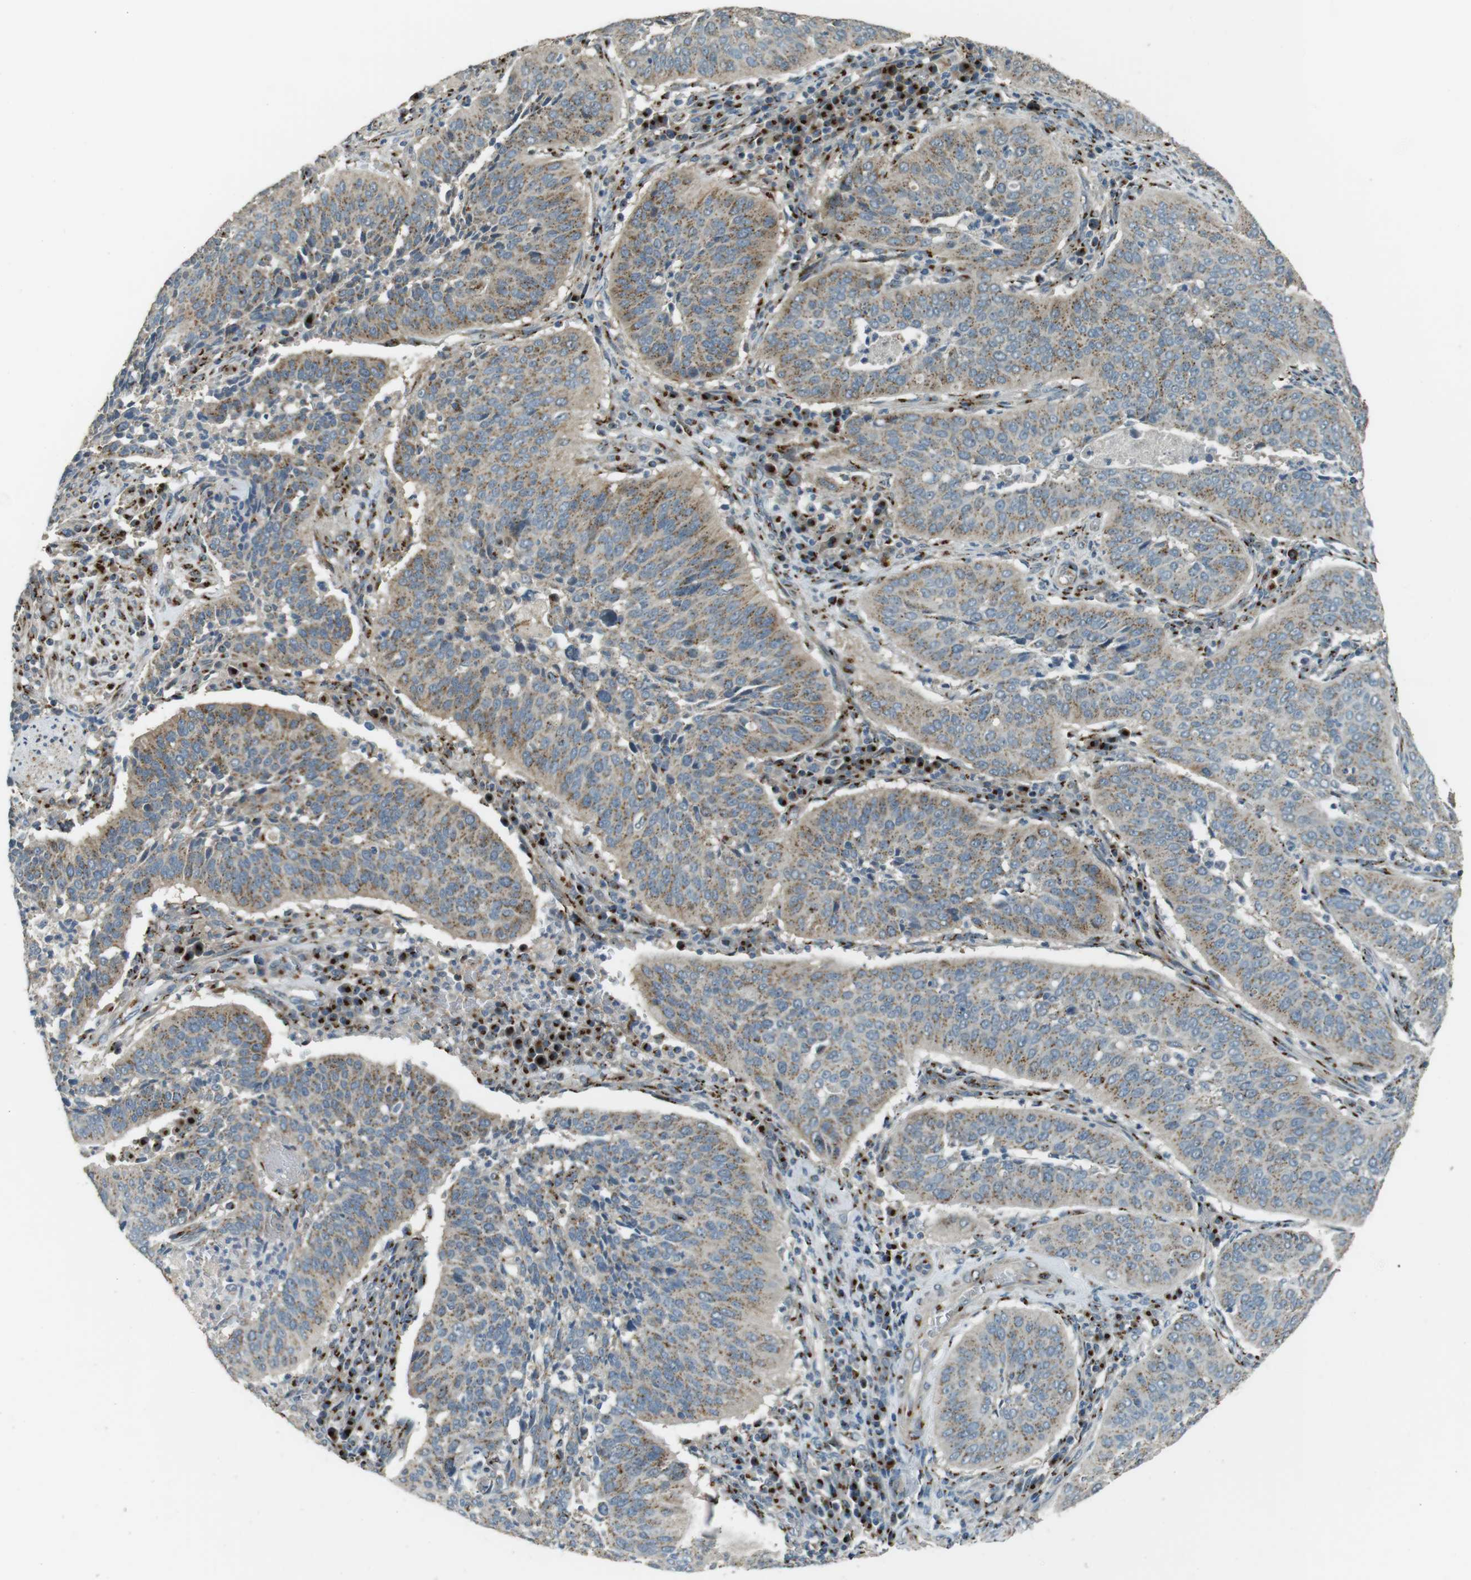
{"staining": {"intensity": "weak", "quantity": ">75%", "location": "cytoplasmic/membranous"}, "tissue": "cervical cancer", "cell_type": "Tumor cells", "image_type": "cancer", "snomed": [{"axis": "morphology", "description": "Normal tissue, NOS"}, {"axis": "morphology", "description": "Squamous cell carcinoma, NOS"}, {"axis": "topography", "description": "Cervix"}], "caption": "A micrograph of cervical squamous cell carcinoma stained for a protein demonstrates weak cytoplasmic/membranous brown staining in tumor cells.", "gene": "TMEM115", "patient": {"sex": "female", "age": 39}}